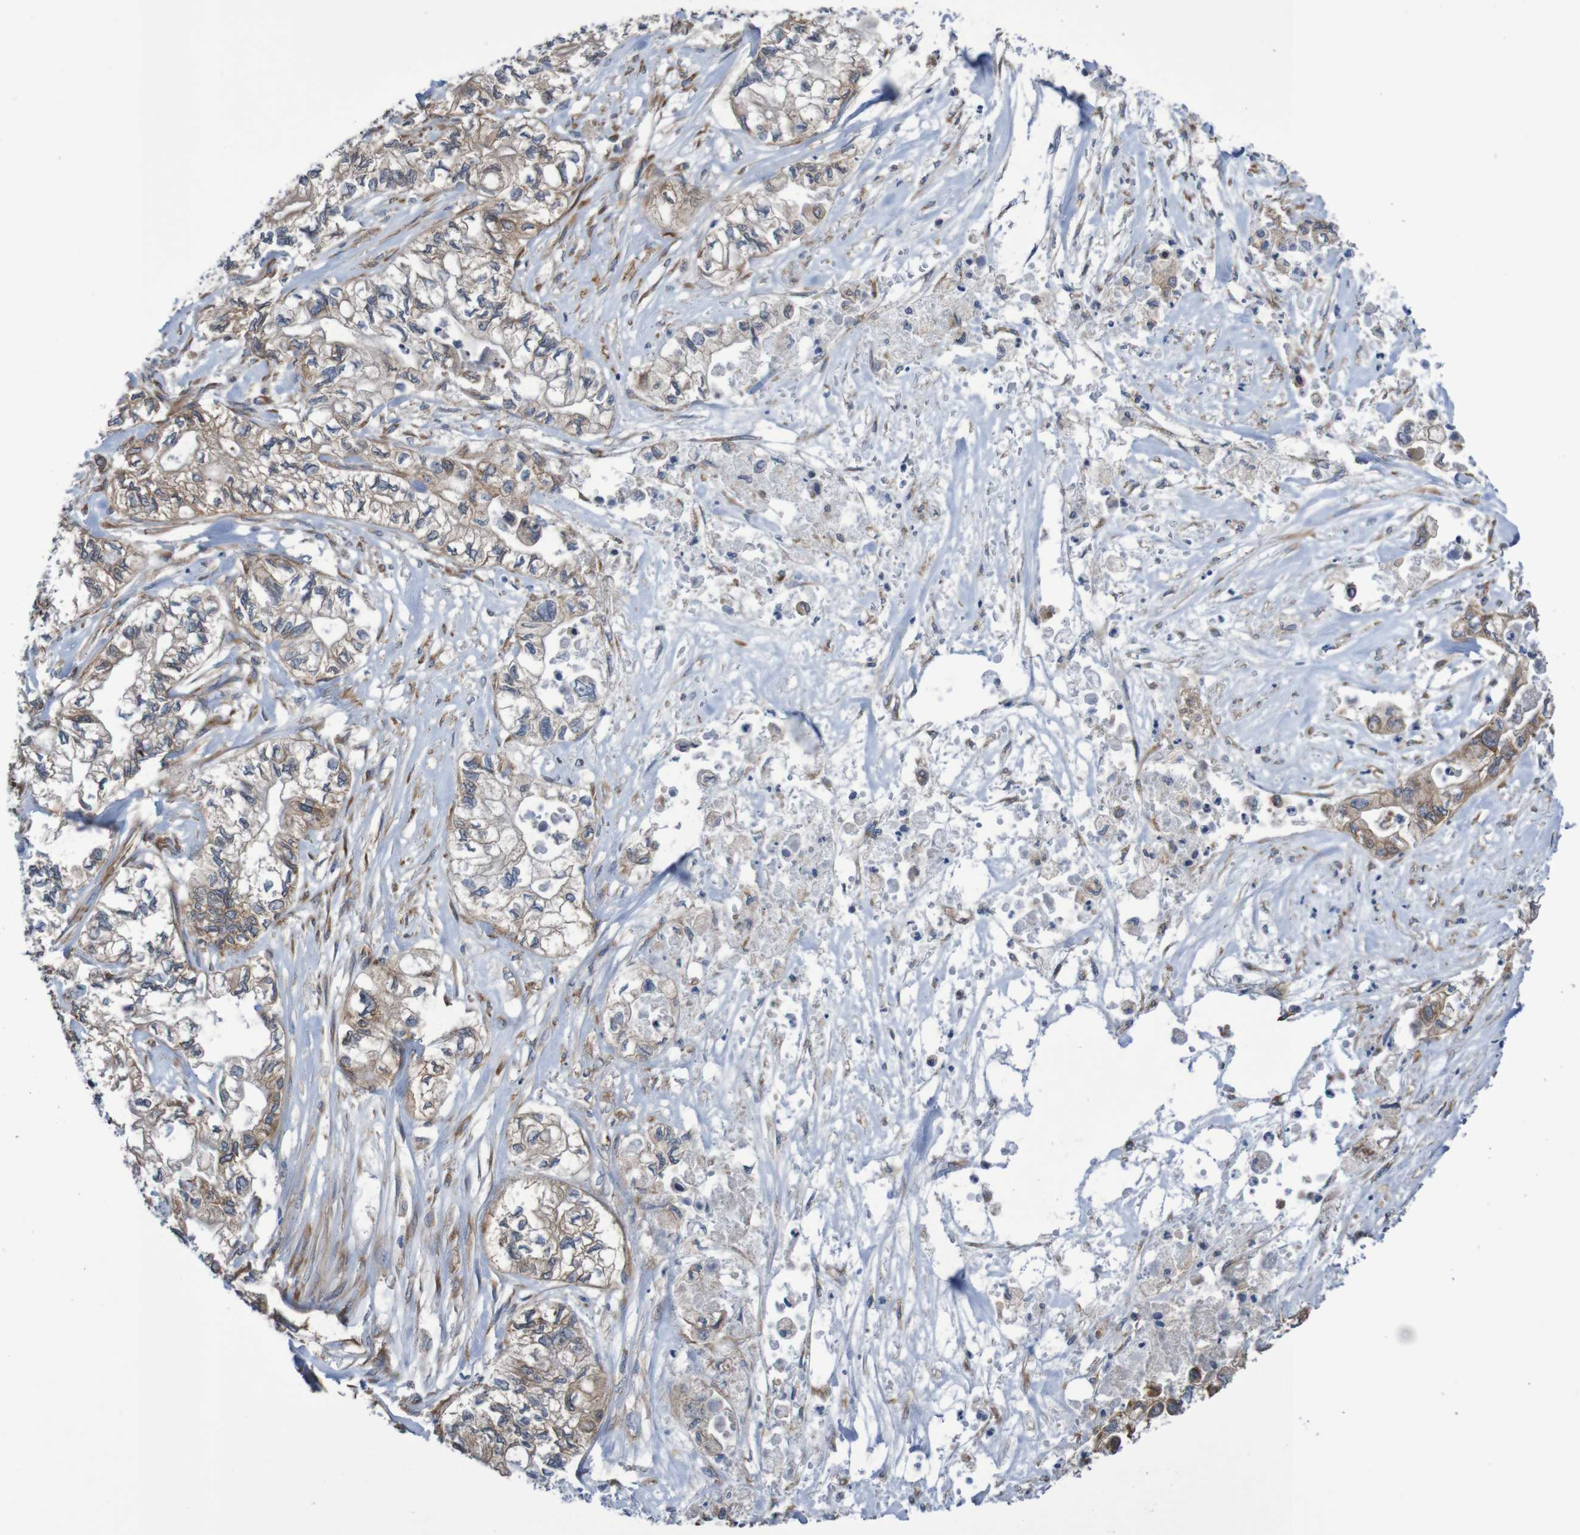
{"staining": {"intensity": "strong", "quantity": "25%-75%", "location": "cytoplasmic/membranous"}, "tissue": "pancreatic cancer", "cell_type": "Tumor cells", "image_type": "cancer", "snomed": [{"axis": "morphology", "description": "Adenocarcinoma, NOS"}, {"axis": "topography", "description": "Pancreas"}], "caption": "Pancreatic adenocarcinoma tissue displays strong cytoplasmic/membranous positivity in approximately 25%-75% of tumor cells, visualized by immunohistochemistry. (DAB (3,3'-diaminobenzidine) IHC with brightfield microscopy, high magnification).", "gene": "LRRC47", "patient": {"sex": "male", "age": 79}}